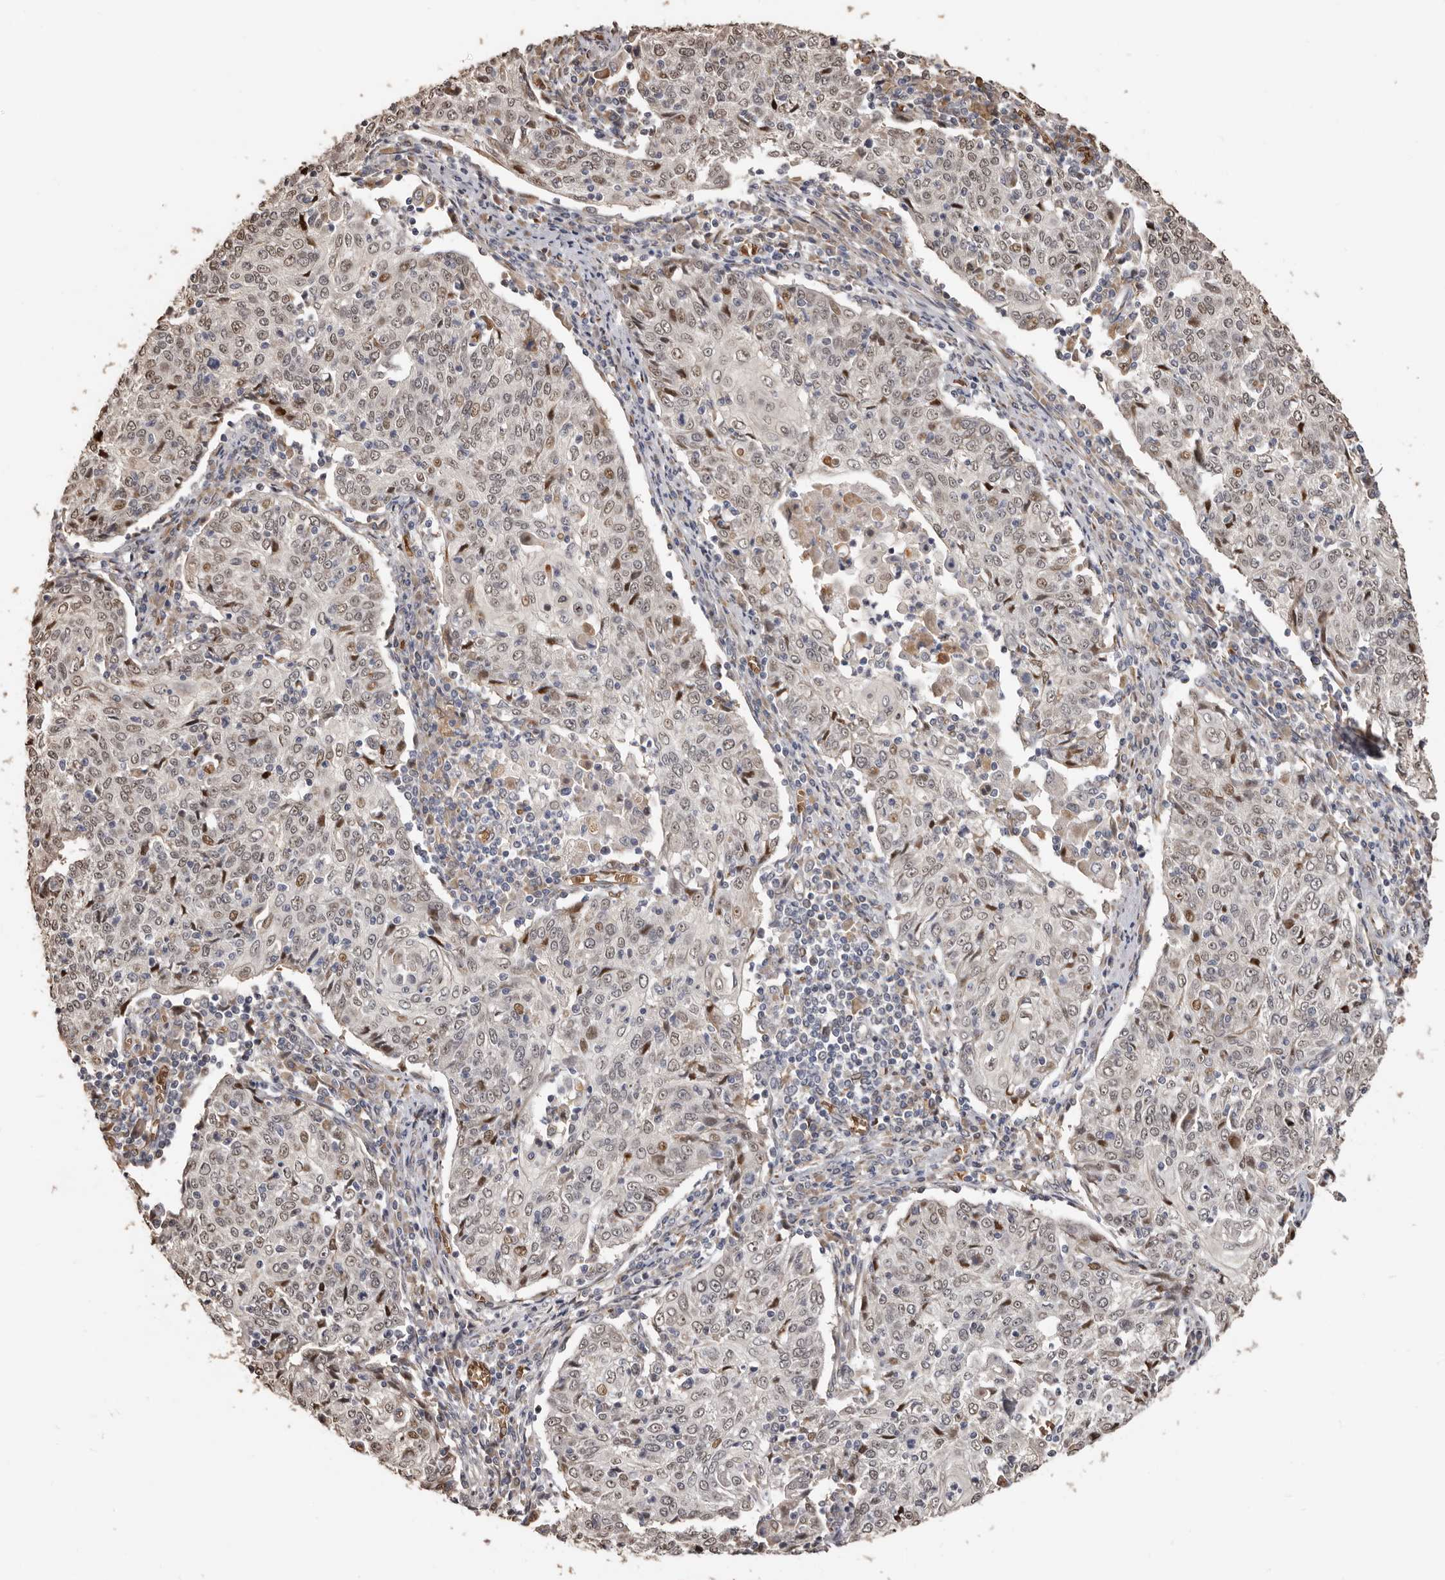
{"staining": {"intensity": "weak", "quantity": ">75%", "location": "nuclear"}, "tissue": "cervical cancer", "cell_type": "Tumor cells", "image_type": "cancer", "snomed": [{"axis": "morphology", "description": "Squamous cell carcinoma, NOS"}, {"axis": "topography", "description": "Cervix"}], "caption": "DAB (3,3'-diaminobenzidine) immunohistochemical staining of squamous cell carcinoma (cervical) exhibits weak nuclear protein positivity in approximately >75% of tumor cells. (IHC, brightfield microscopy, high magnification).", "gene": "ENTREP1", "patient": {"sex": "female", "age": 48}}